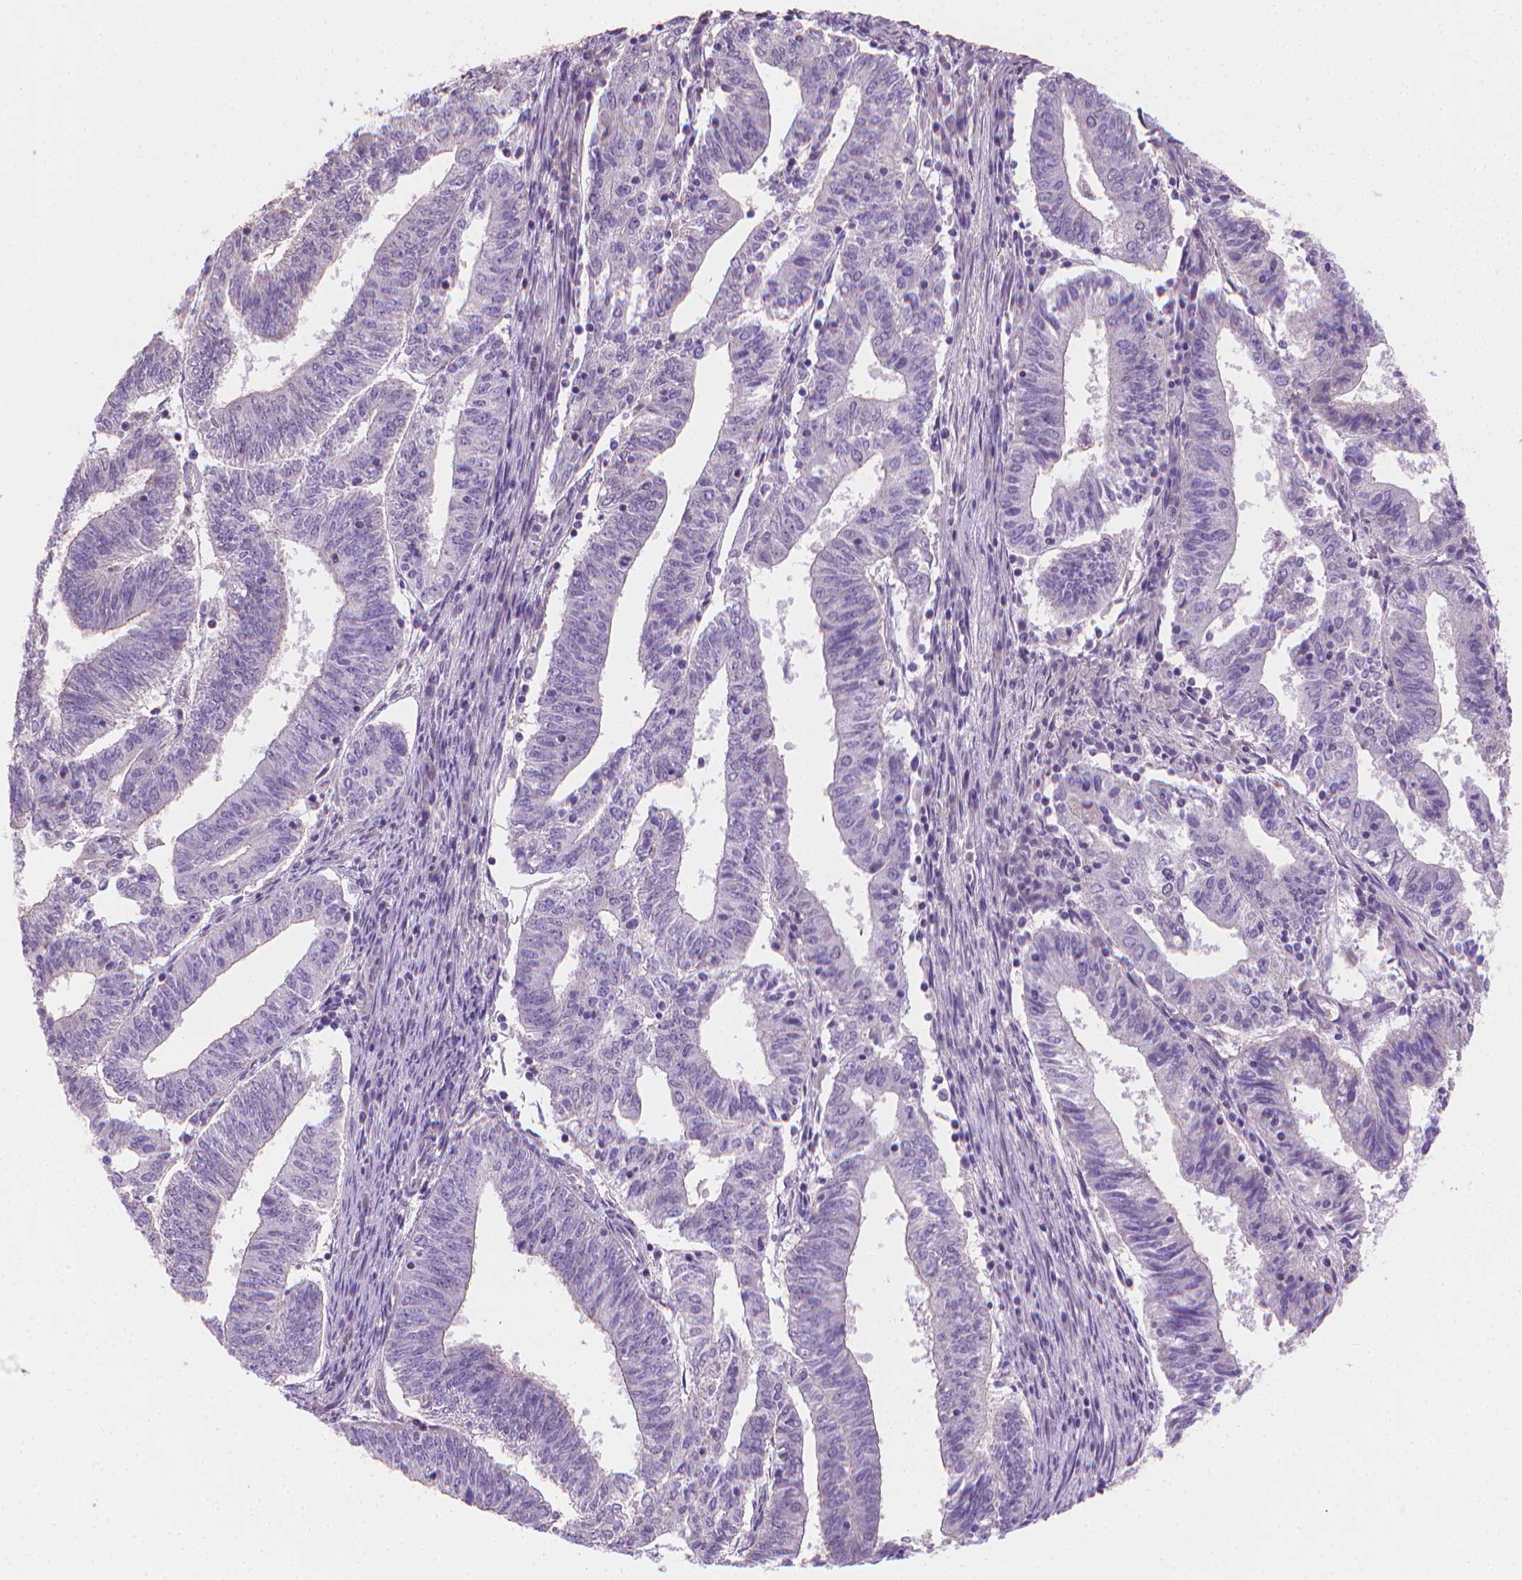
{"staining": {"intensity": "negative", "quantity": "none", "location": "none"}, "tissue": "endometrial cancer", "cell_type": "Tumor cells", "image_type": "cancer", "snomed": [{"axis": "morphology", "description": "Adenocarcinoma, NOS"}, {"axis": "topography", "description": "Endometrium"}], "caption": "The IHC micrograph has no significant staining in tumor cells of adenocarcinoma (endometrial) tissue.", "gene": "CLXN", "patient": {"sex": "female", "age": 82}}